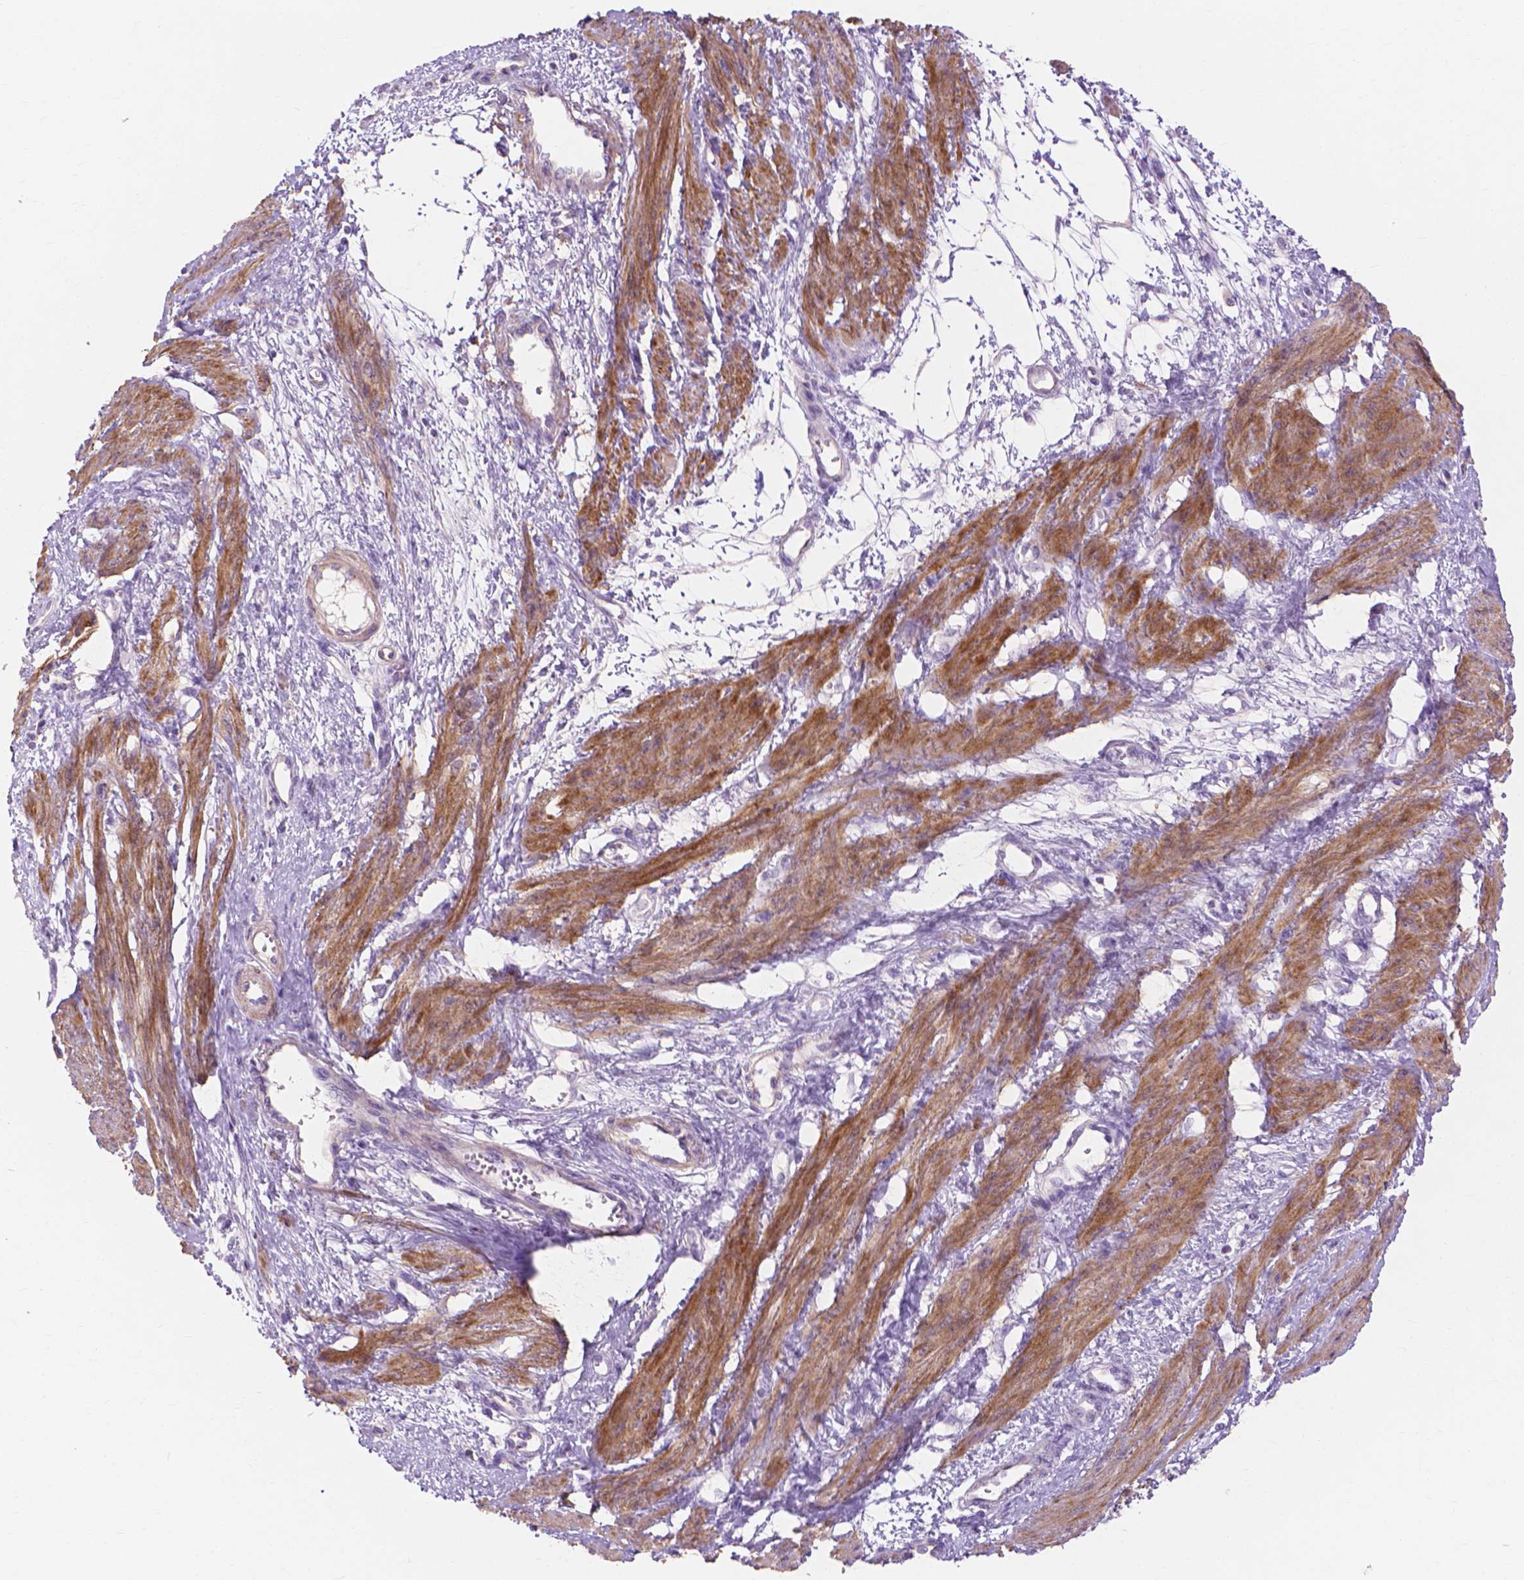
{"staining": {"intensity": "moderate", "quantity": "25%-75%", "location": "cytoplasmic/membranous"}, "tissue": "smooth muscle", "cell_type": "Smooth muscle cells", "image_type": "normal", "snomed": [{"axis": "morphology", "description": "Normal tissue, NOS"}, {"axis": "topography", "description": "Smooth muscle"}, {"axis": "topography", "description": "Uterus"}], "caption": "The image demonstrates staining of benign smooth muscle, revealing moderate cytoplasmic/membranous protein positivity (brown color) within smooth muscle cells.", "gene": "MBLAC1", "patient": {"sex": "female", "age": 39}}